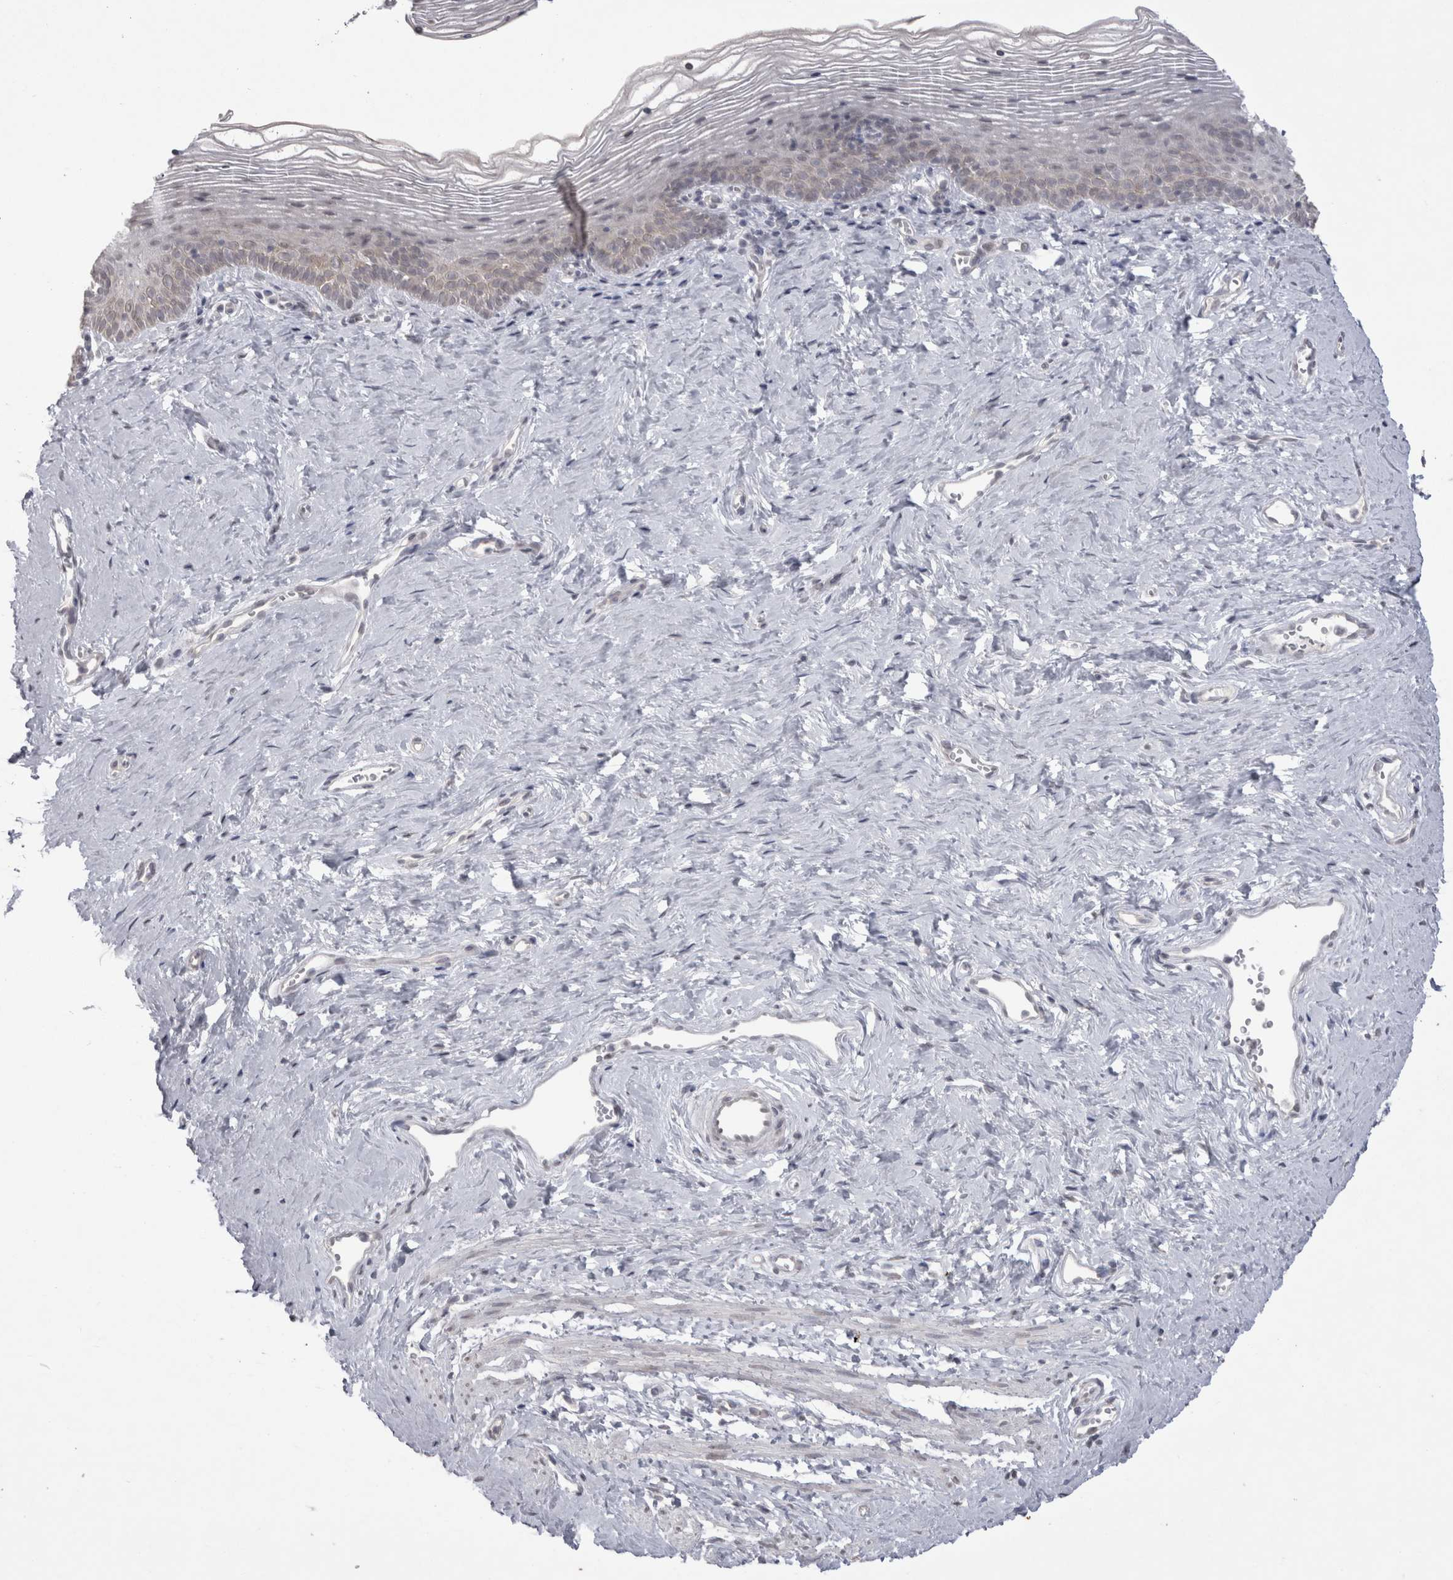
{"staining": {"intensity": "moderate", "quantity": "<25%", "location": "cytoplasmic/membranous"}, "tissue": "vagina", "cell_type": "Squamous epithelial cells", "image_type": "normal", "snomed": [{"axis": "morphology", "description": "Normal tissue, NOS"}, {"axis": "topography", "description": "Vagina"}], "caption": "This is an image of immunohistochemistry staining of normal vagina, which shows moderate positivity in the cytoplasmic/membranous of squamous epithelial cells.", "gene": "DDX4", "patient": {"sex": "female", "age": 32}}